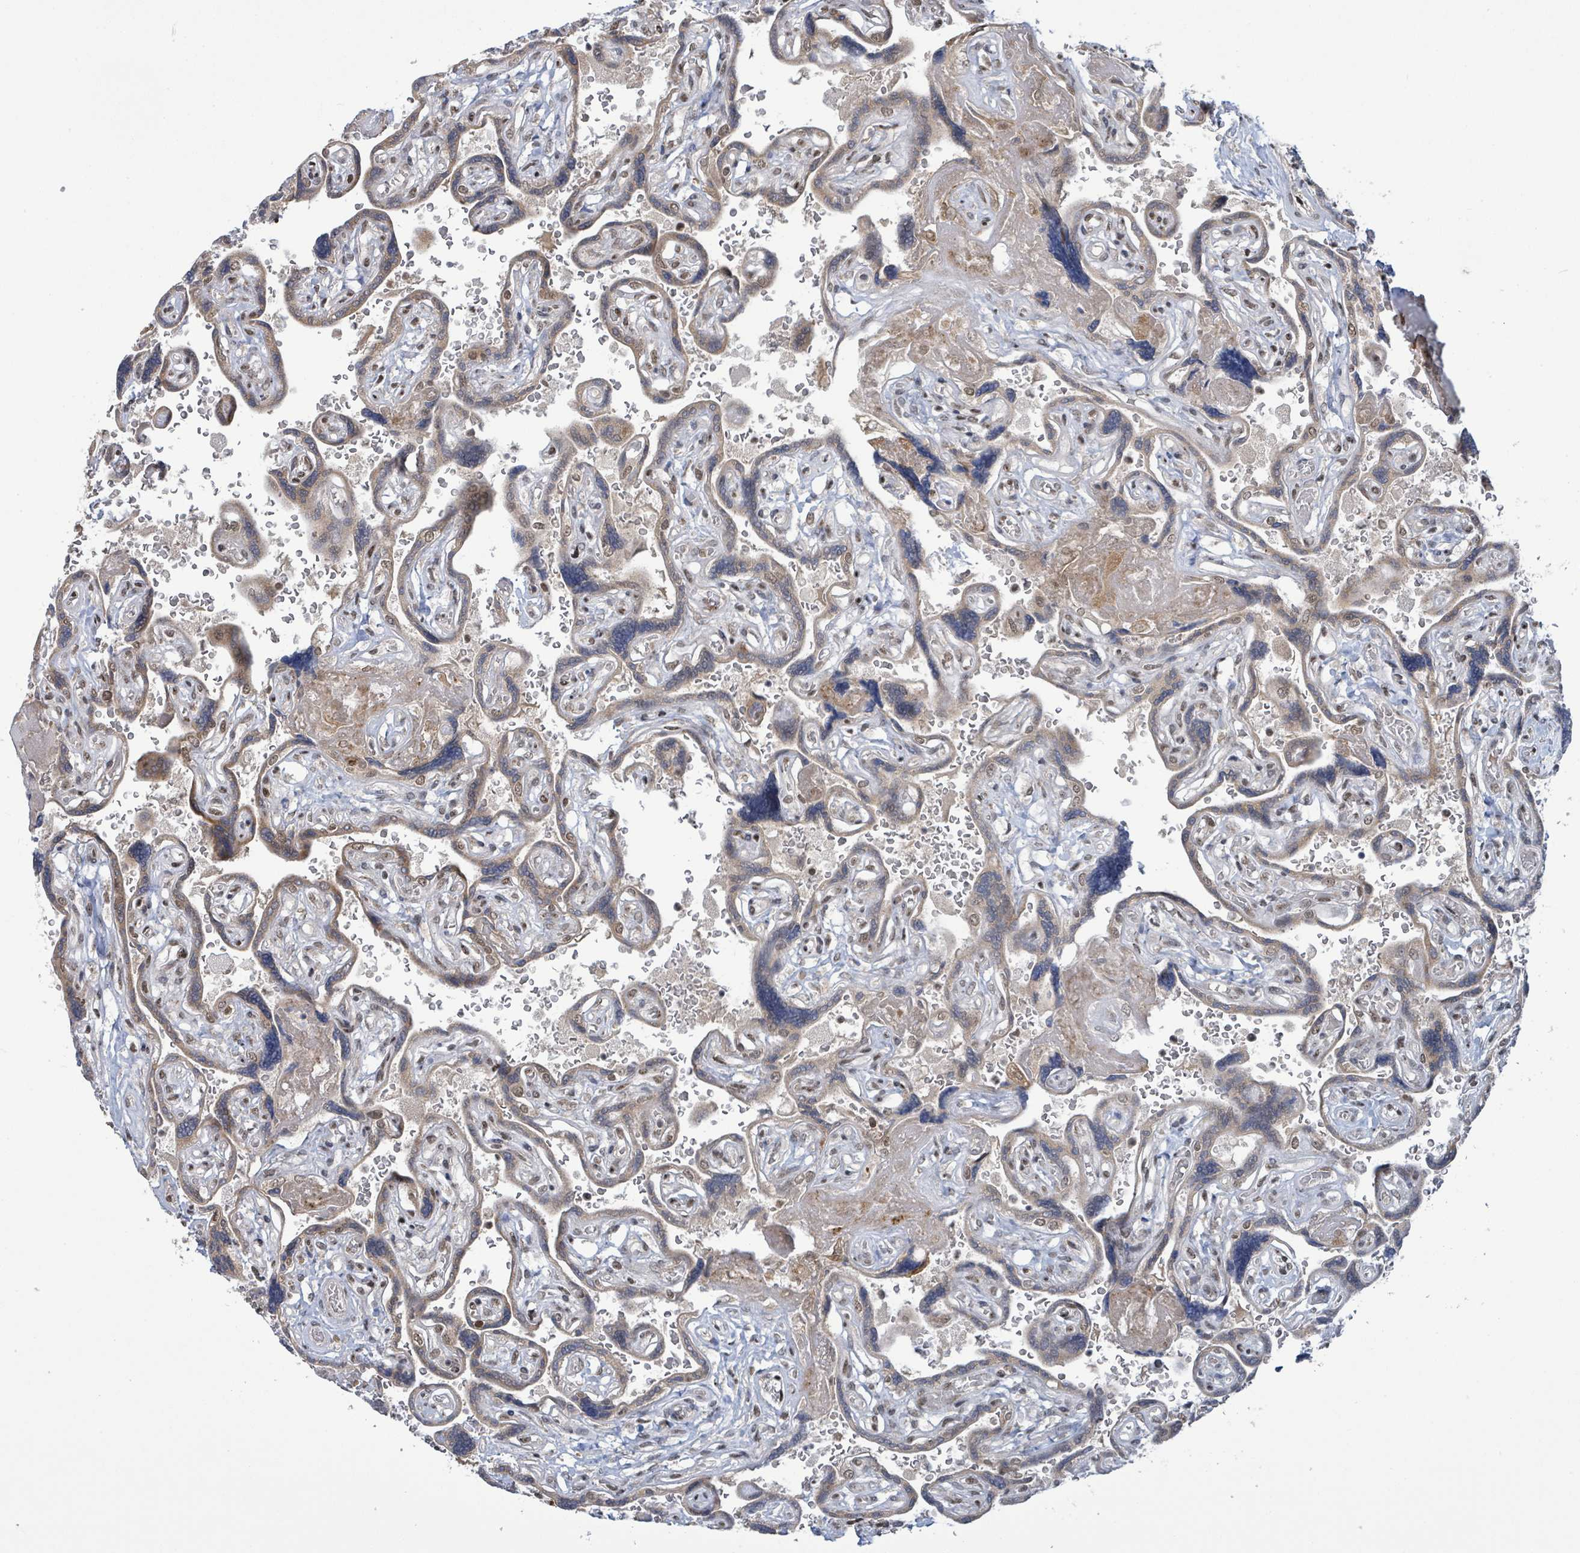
{"staining": {"intensity": "weak", "quantity": ">75%", "location": "cytoplasmic/membranous"}, "tissue": "placenta", "cell_type": "Trophoblastic cells", "image_type": "normal", "snomed": [{"axis": "morphology", "description": "Normal tissue, NOS"}, {"axis": "topography", "description": "Placenta"}], "caption": "IHC (DAB) staining of unremarkable placenta demonstrates weak cytoplasmic/membranous protein staining in about >75% of trophoblastic cells.", "gene": "SBF2", "patient": {"sex": "female", "age": 32}}